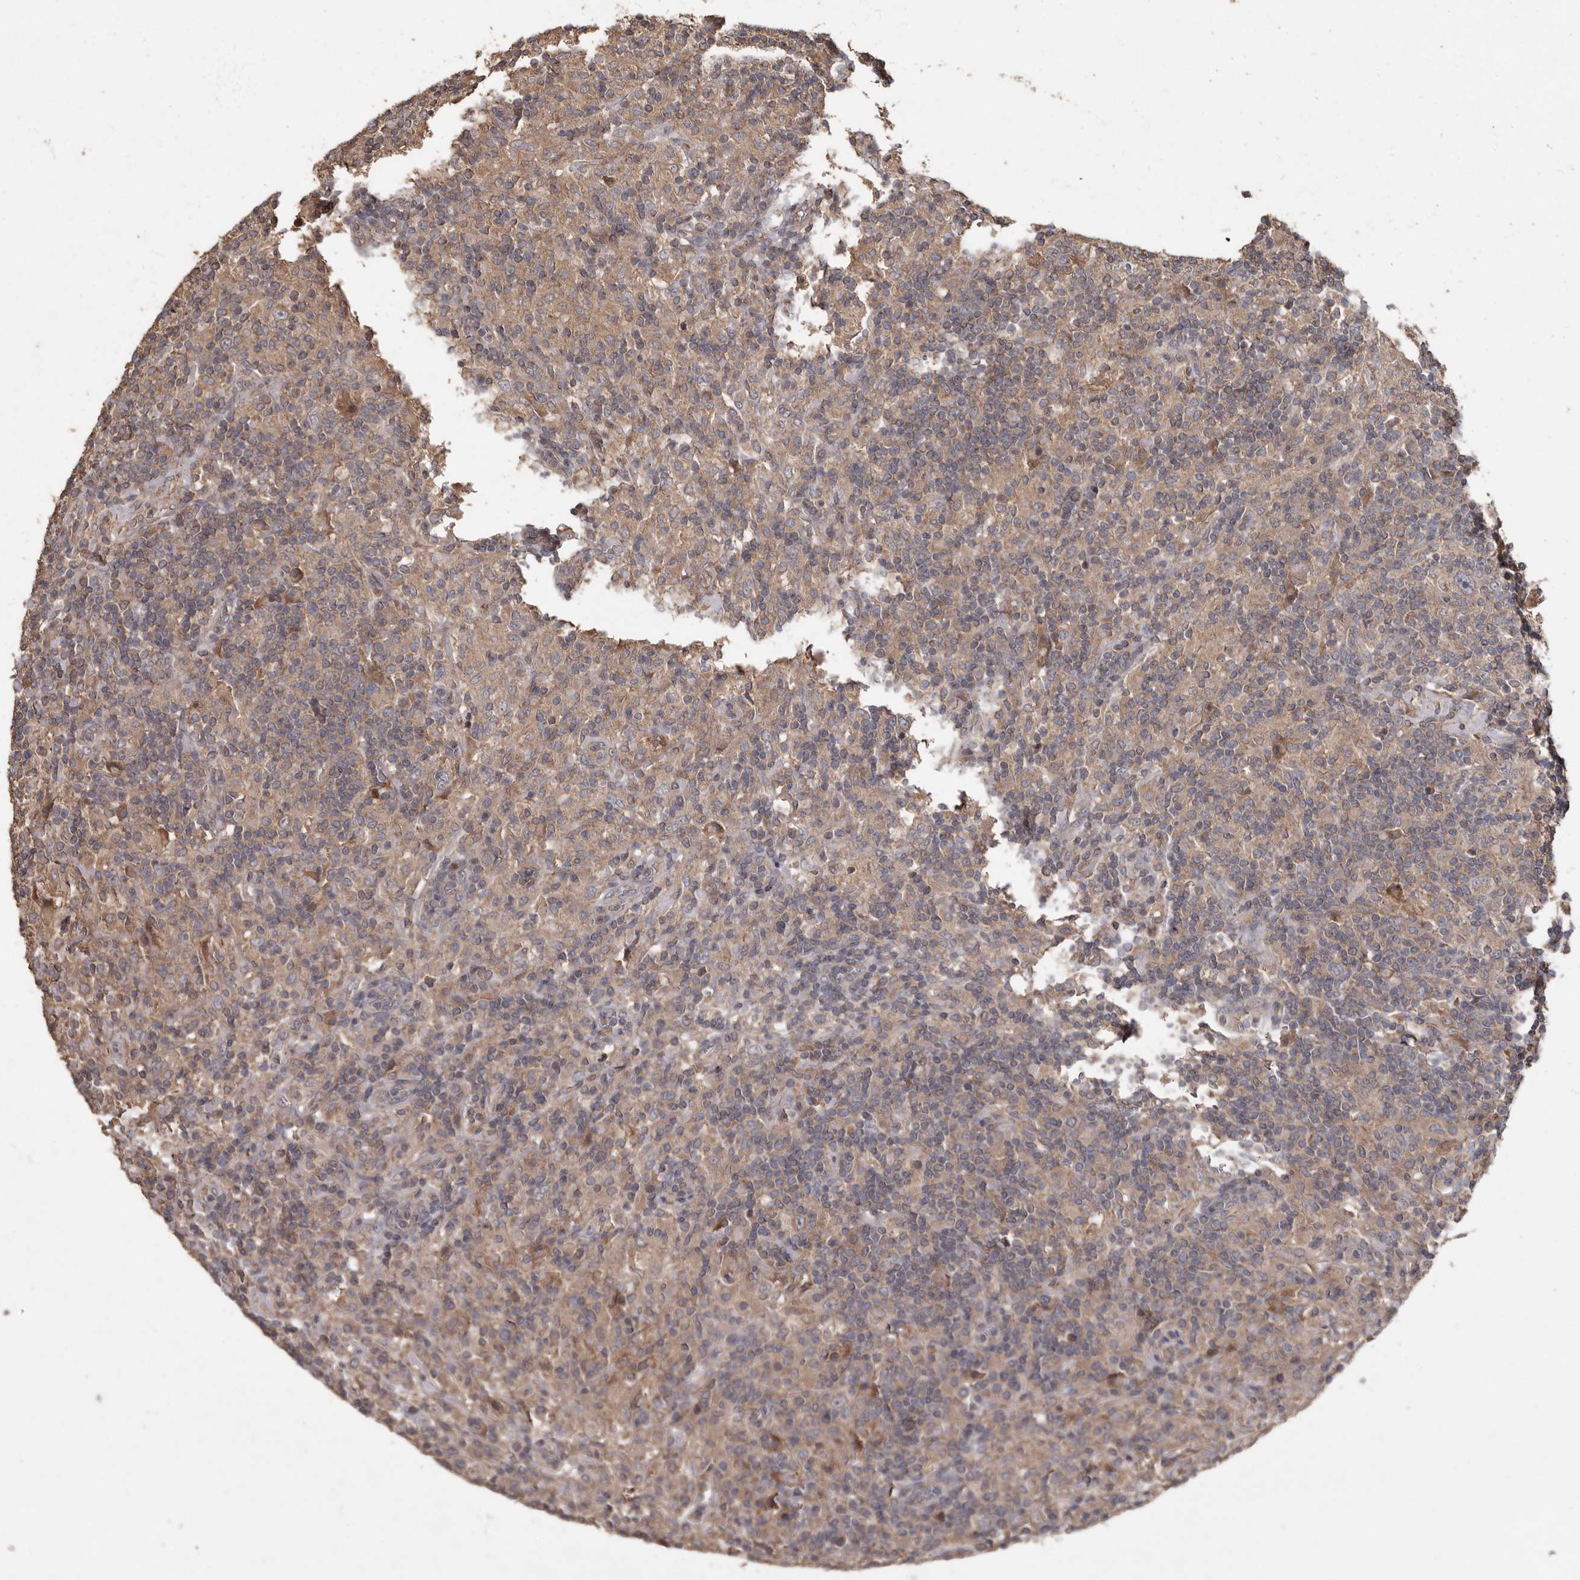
{"staining": {"intensity": "weak", "quantity": "<25%", "location": "cytoplasmic/membranous"}, "tissue": "lymphoma", "cell_type": "Tumor cells", "image_type": "cancer", "snomed": [{"axis": "morphology", "description": "Hodgkin's disease, NOS"}, {"axis": "topography", "description": "Lymph node"}], "caption": "Immunohistochemistry of lymphoma displays no positivity in tumor cells.", "gene": "KIF26B", "patient": {"sex": "male", "age": 70}}